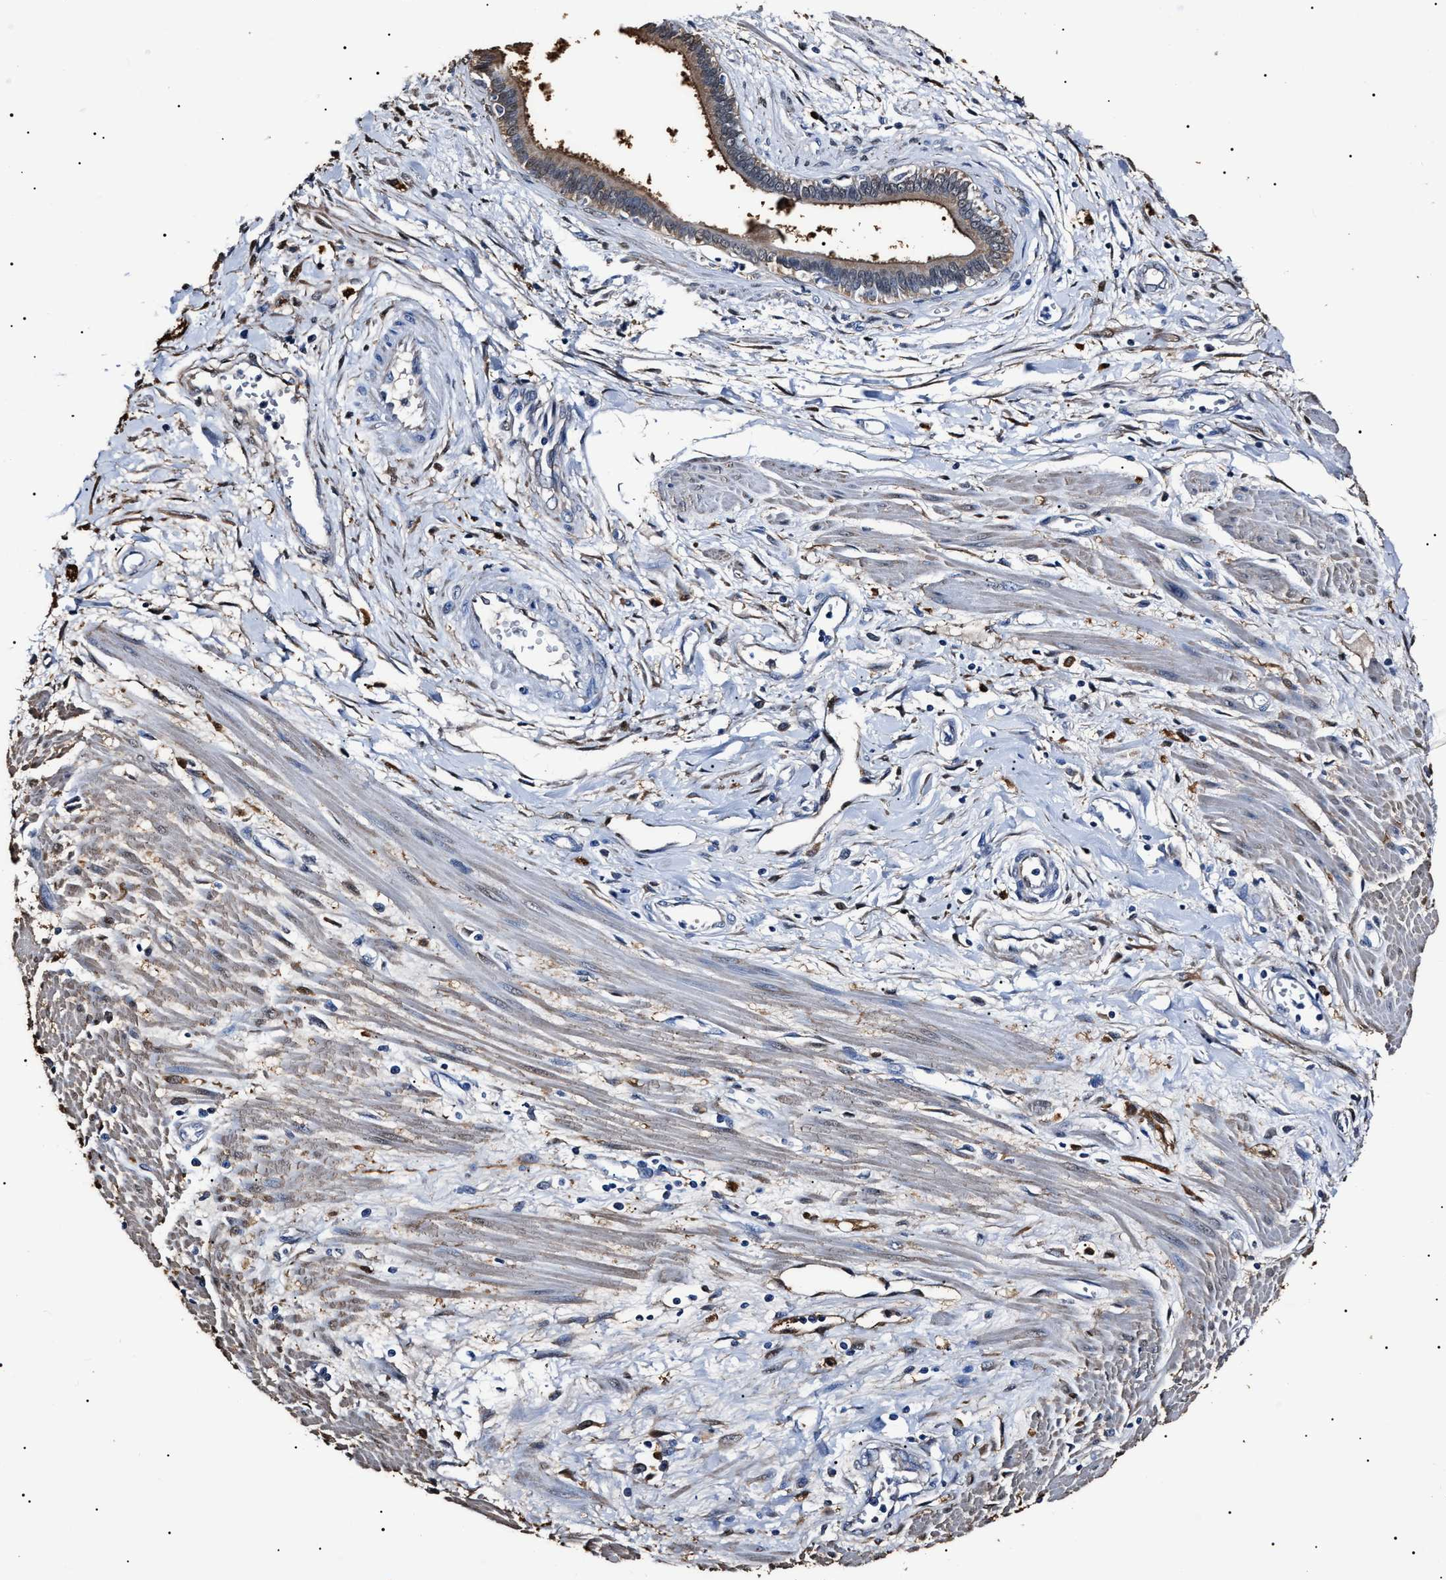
{"staining": {"intensity": "weak", "quantity": "25%-75%", "location": "cytoplasmic/membranous,nuclear"}, "tissue": "pancreatic cancer", "cell_type": "Tumor cells", "image_type": "cancer", "snomed": [{"axis": "morphology", "description": "Normal tissue, NOS"}, {"axis": "topography", "description": "Lymph node"}], "caption": "Protein analysis of pancreatic cancer tissue reveals weak cytoplasmic/membranous and nuclear staining in approximately 25%-75% of tumor cells.", "gene": "ALDH1A1", "patient": {"sex": "male", "age": 50}}